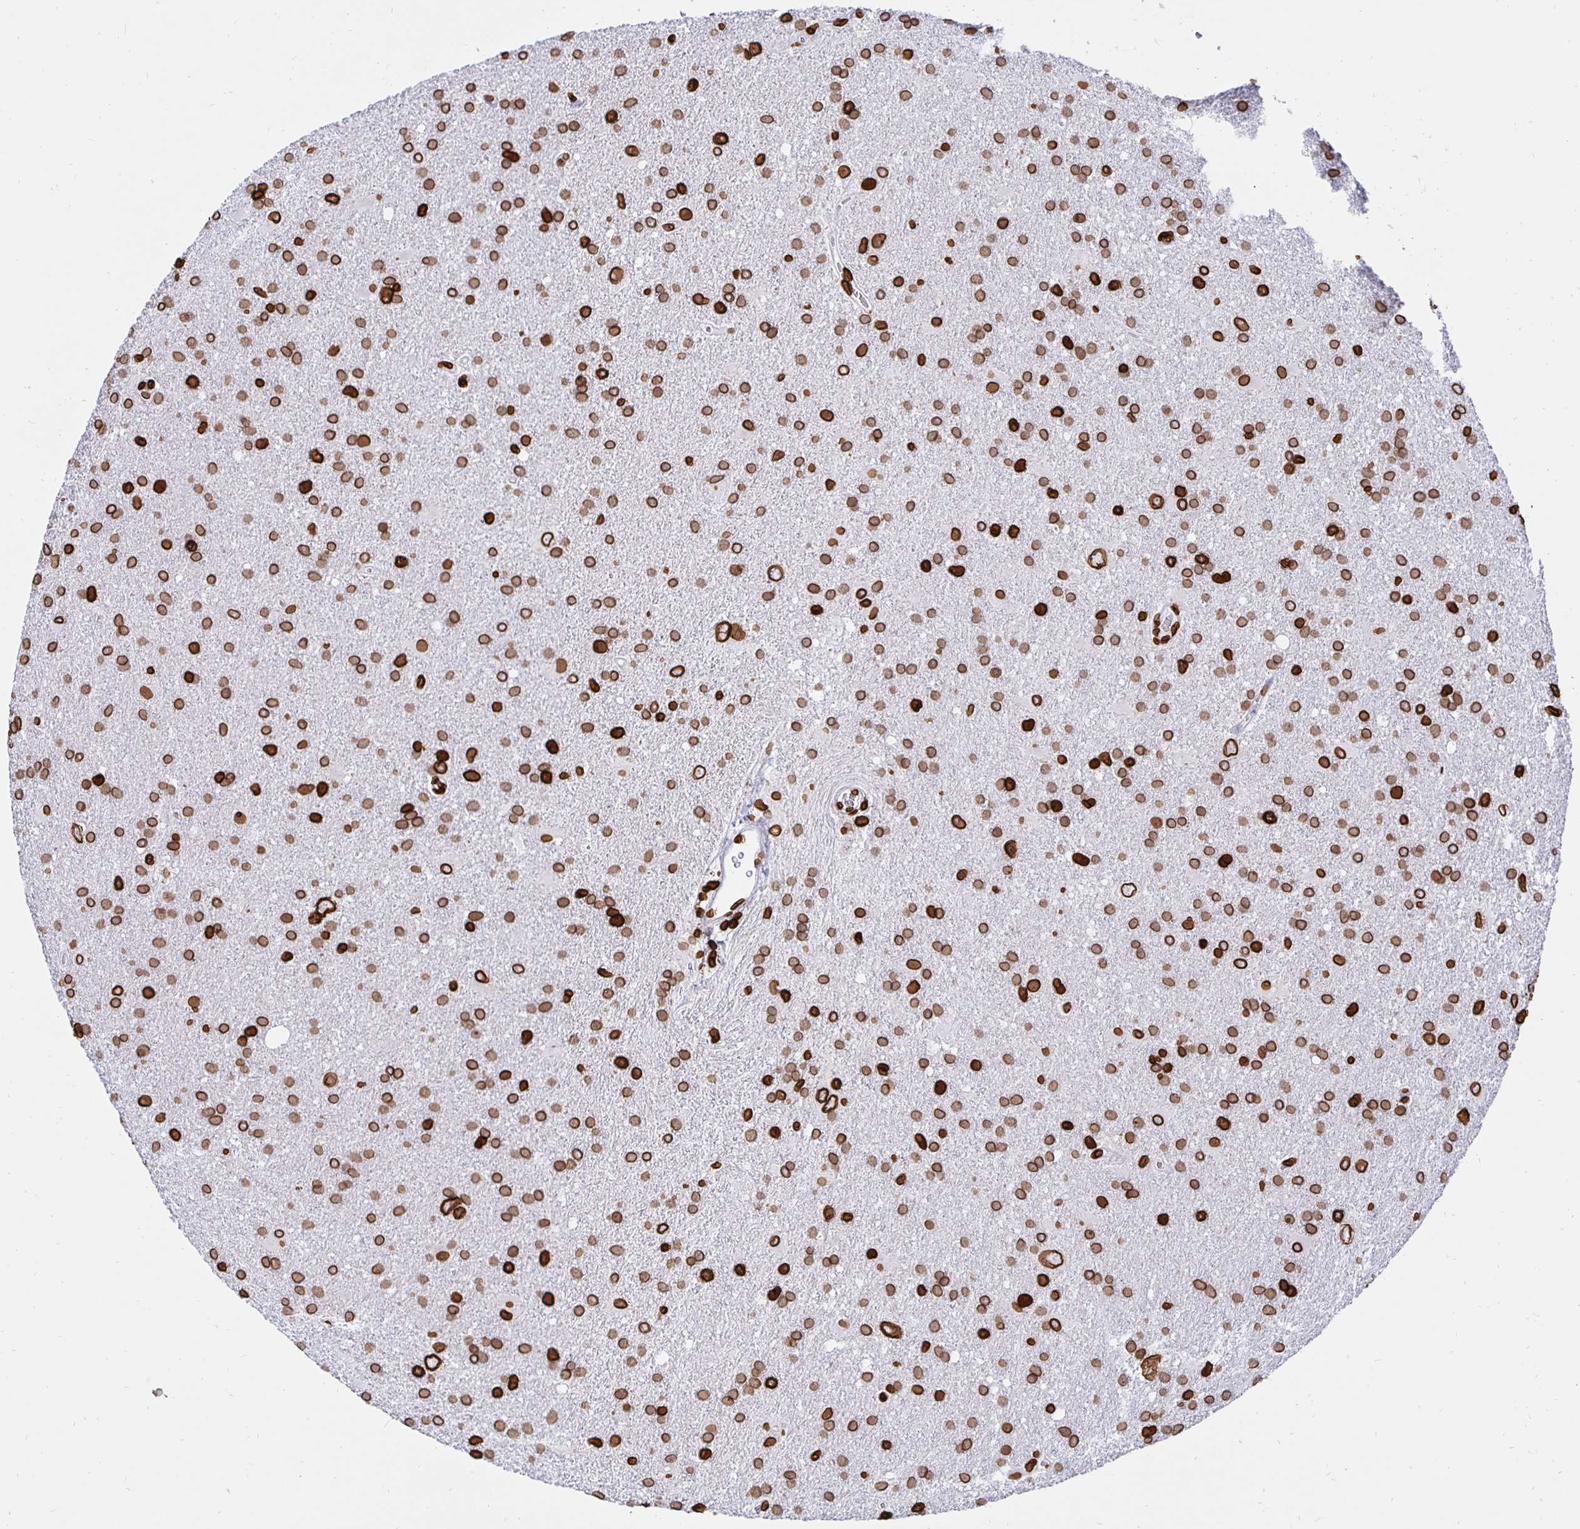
{"staining": {"intensity": "strong", "quantity": ">75%", "location": "cytoplasmic/membranous,nuclear"}, "tissue": "glioma", "cell_type": "Tumor cells", "image_type": "cancer", "snomed": [{"axis": "morphology", "description": "Glioma, malignant, Low grade"}, {"axis": "topography", "description": "Brain"}], "caption": "Immunohistochemical staining of human glioma reveals high levels of strong cytoplasmic/membranous and nuclear expression in about >75% of tumor cells.", "gene": "LMNB1", "patient": {"sex": "male", "age": 66}}